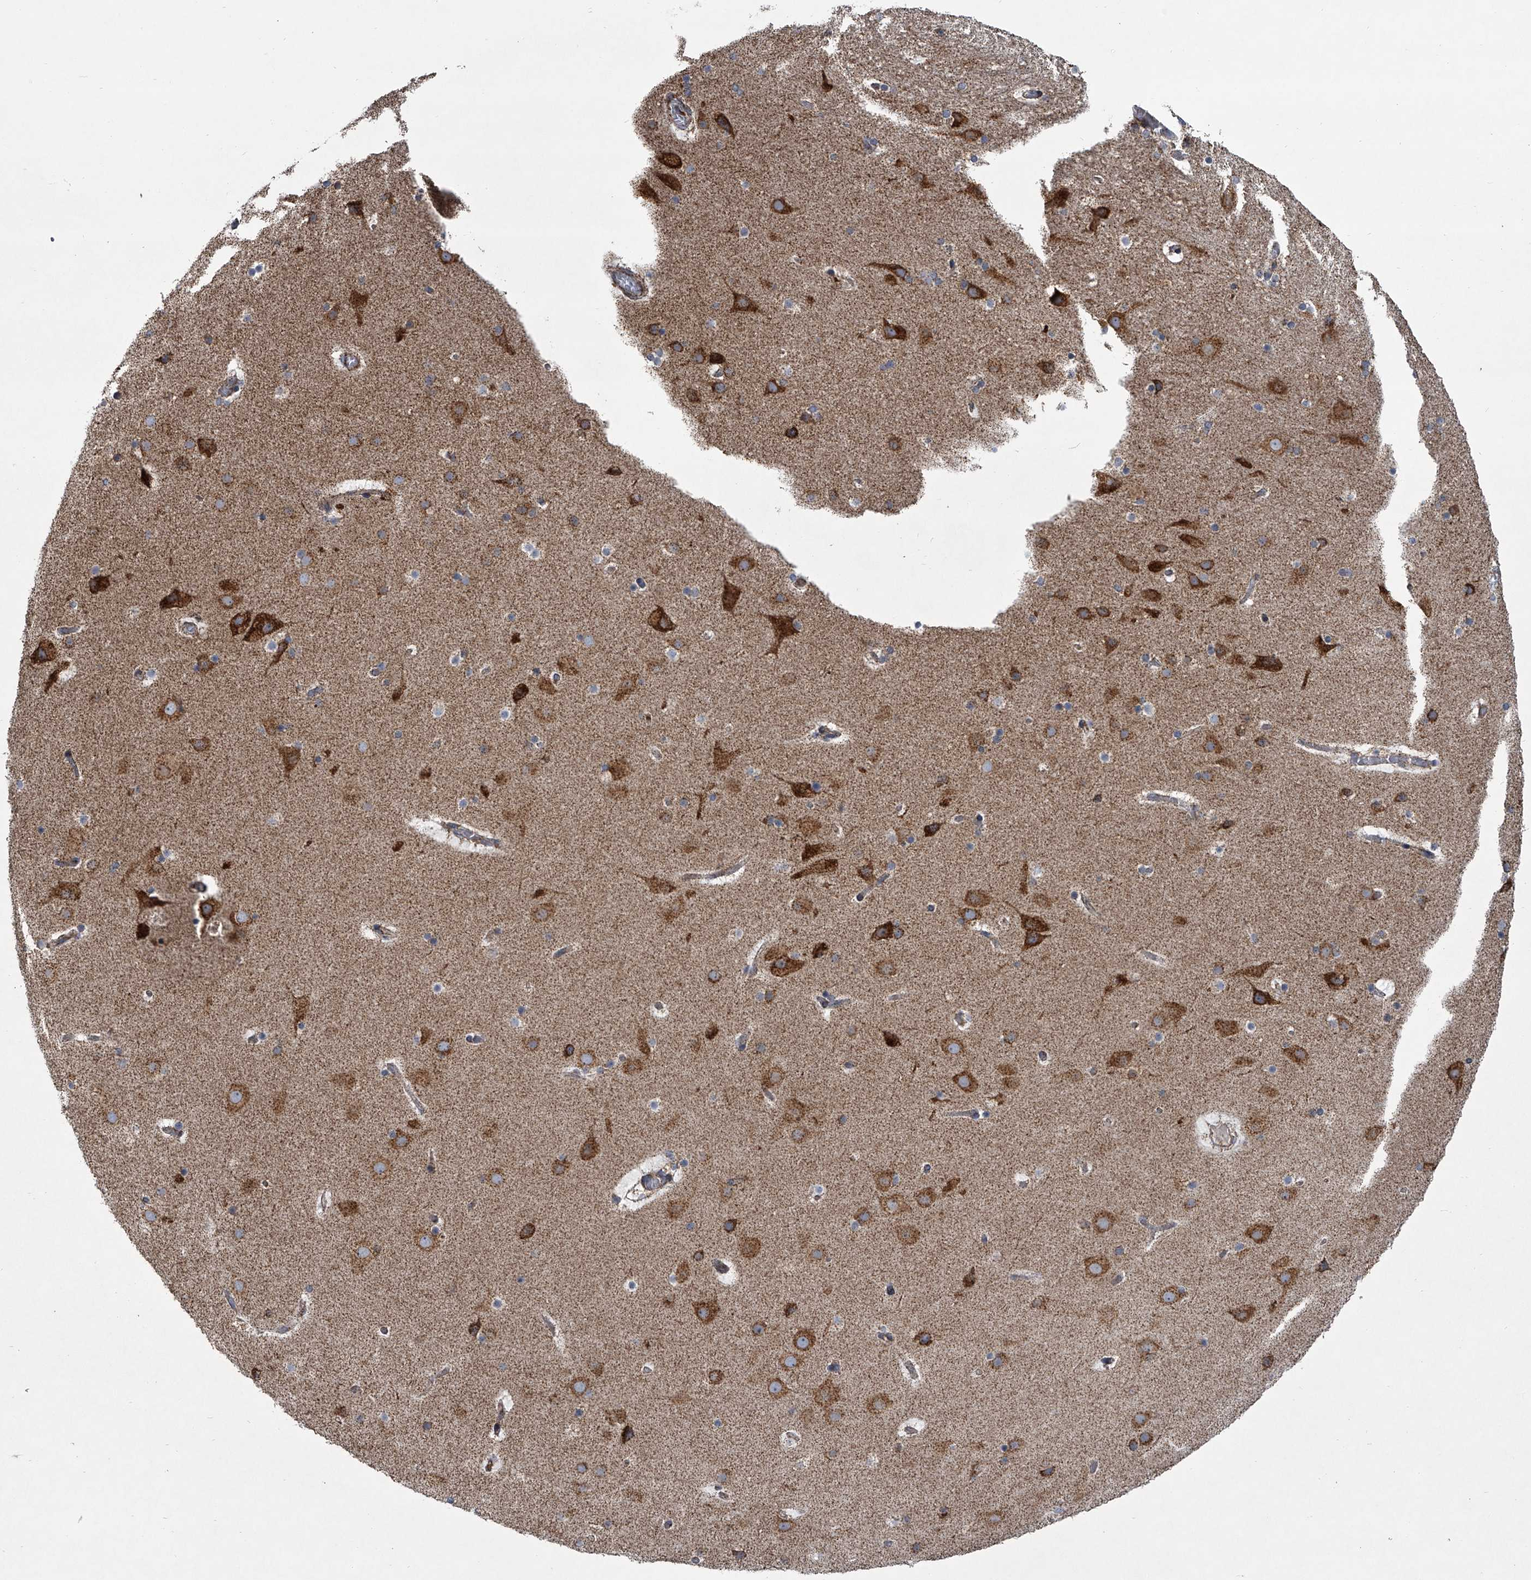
{"staining": {"intensity": "moderate", "quantity": ">75%", "location": "cytoplasmic/membranous"}, "tissue": "cerebral cortex", "cell_type": "Endothelial cells", "image_type": "normal", "snomed": [{"axis": "morphology", "description": "Normal tissue, NOS"}, {"axis": "topography", "description": "Cerebral cortex"}], "caption": "Immunohistochemical staining of unremarkable cerebral cortex shows >75% levels of moderate cytoplasmic/membranous protein positivity in approximately >75% of endothelial cells.", "gene": "ZC3H15", "patient": {"sex": "male", "age": 57}}